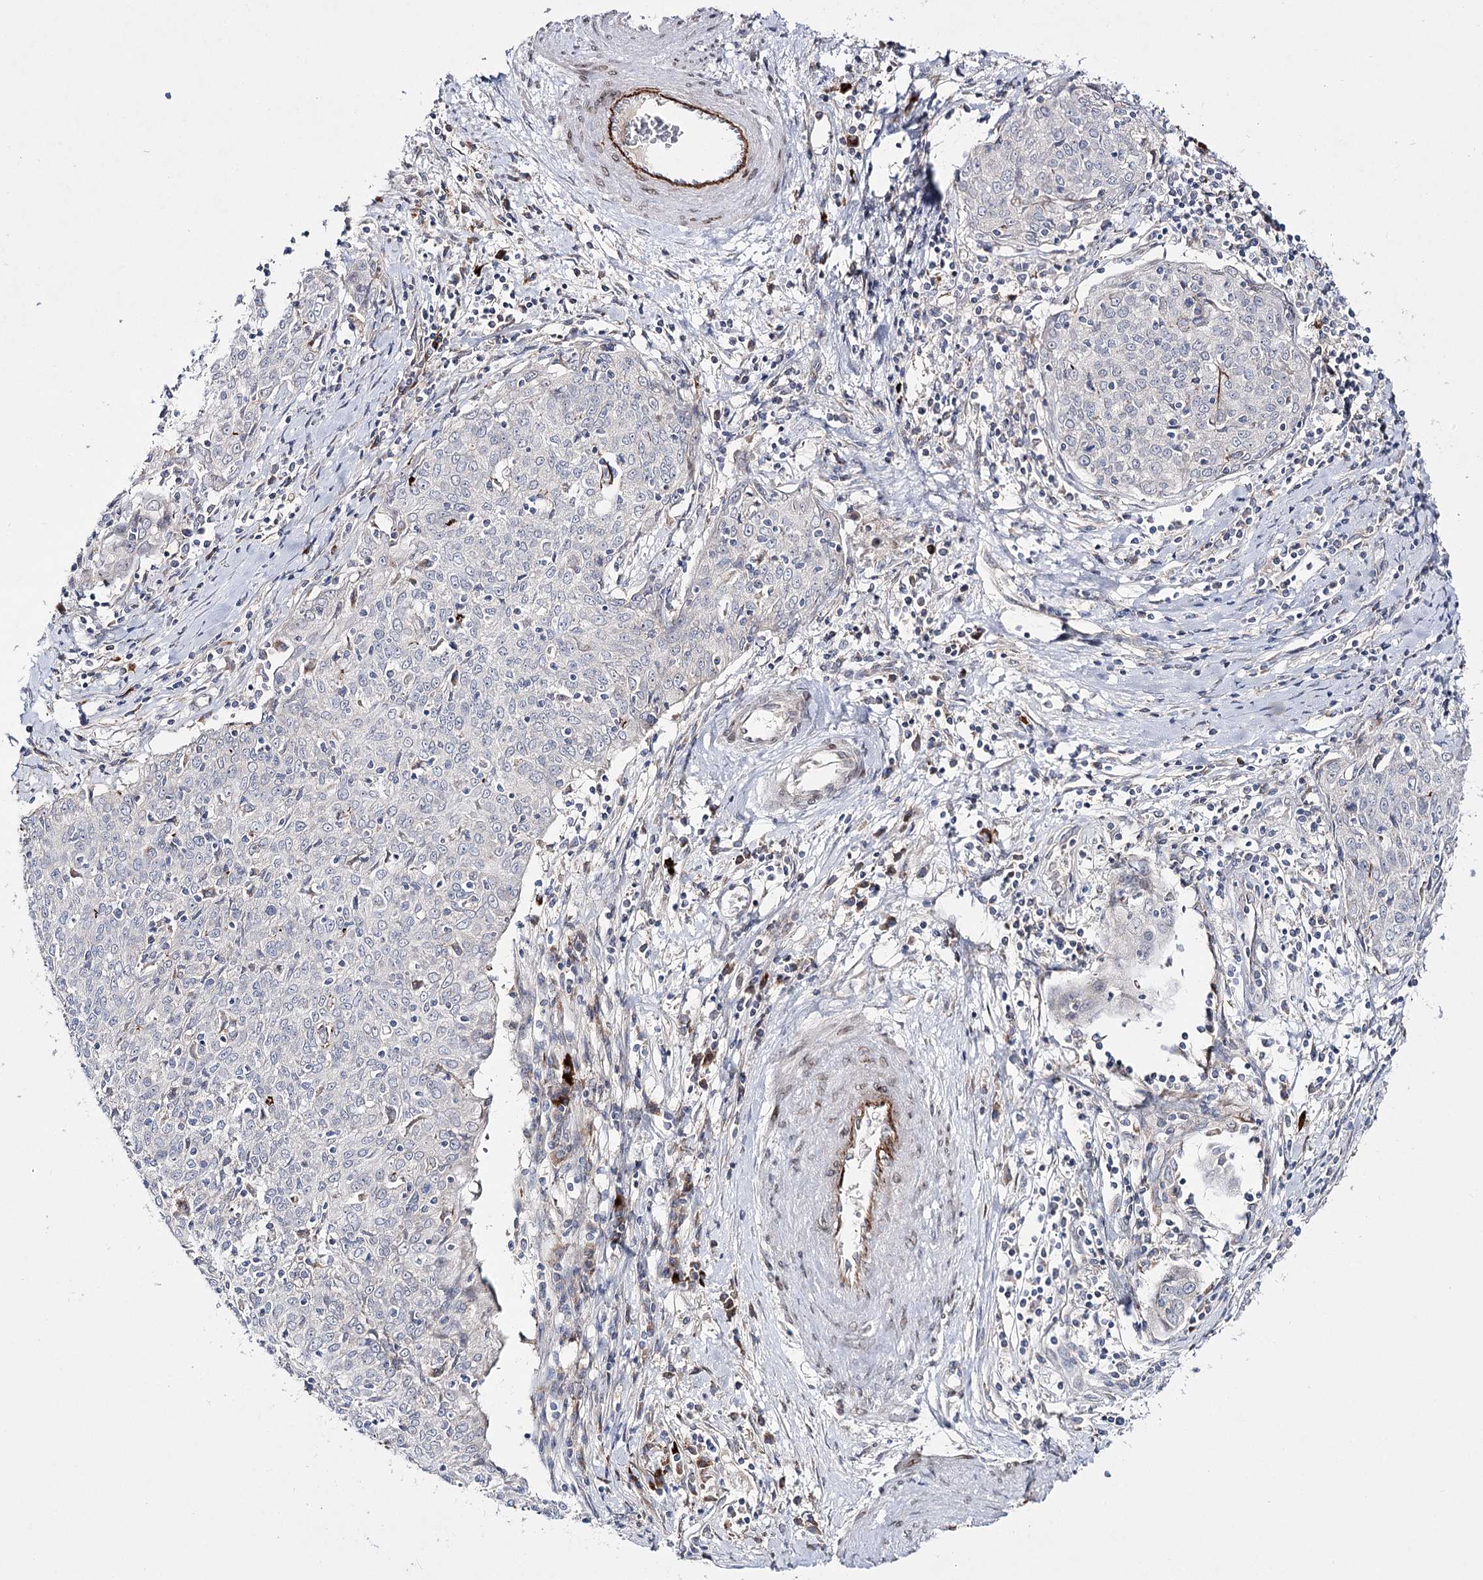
{"staining": {"intensity": "negative", "quantity": "none", "location": "none"}, "tissue": "cervical cancer", "cell_type": "Tumor cells", "image_type": "cancer", "snomed": [{"axis": "morphology", "description": "Squamous cell carcinoma, NOS"}, {"axis": "topography", "description": "Cervix"}], "caption": "Immunohistochemistry histopathology image of human cervical squamous cell carcinoma stained for a protein (brown), which reveals no expression in tumor cells.", "gene": "C11orf80", "patient": {"sex": "female", "age": 48}}